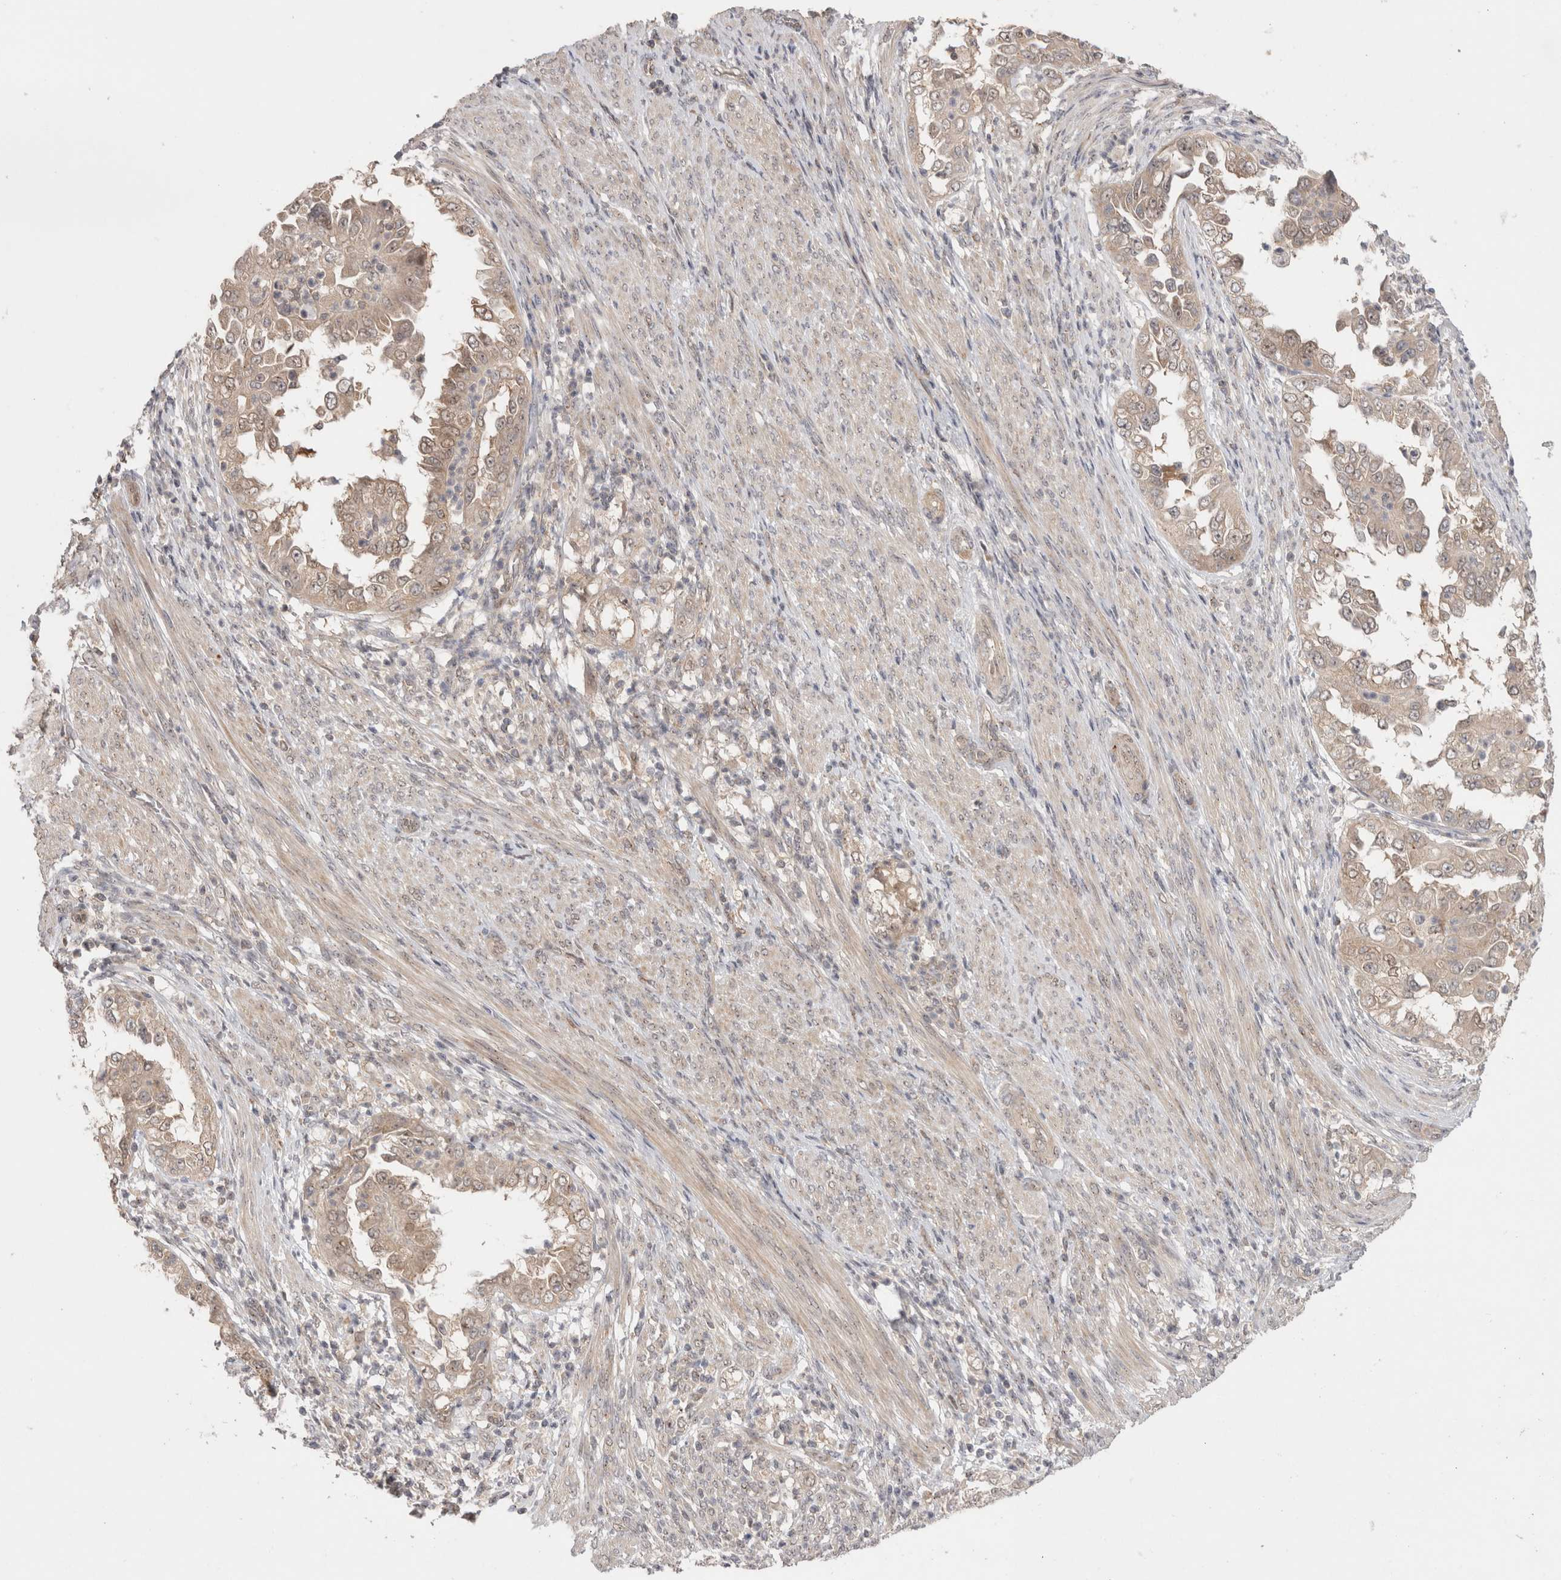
{"staining": {"intensity": "weak", "quantity": "<25%", "location": "cytoplasmic/membranous"}, "tissue": "endometrial cancer", "cell_type": "Tumor cells", "image_type": "cancer", "snomed": [{"axis": "morphology", "description": "Adenocarcinoma, NOS"}, {"axis": "topography", "description": "Endometrium"}], "caption": "This is an IHC histopathology image of endometrial cancer. There is no positivity in tumor cells.", "gene": "SLC29A1", "patient": {"sex": "female", "age": 85}}